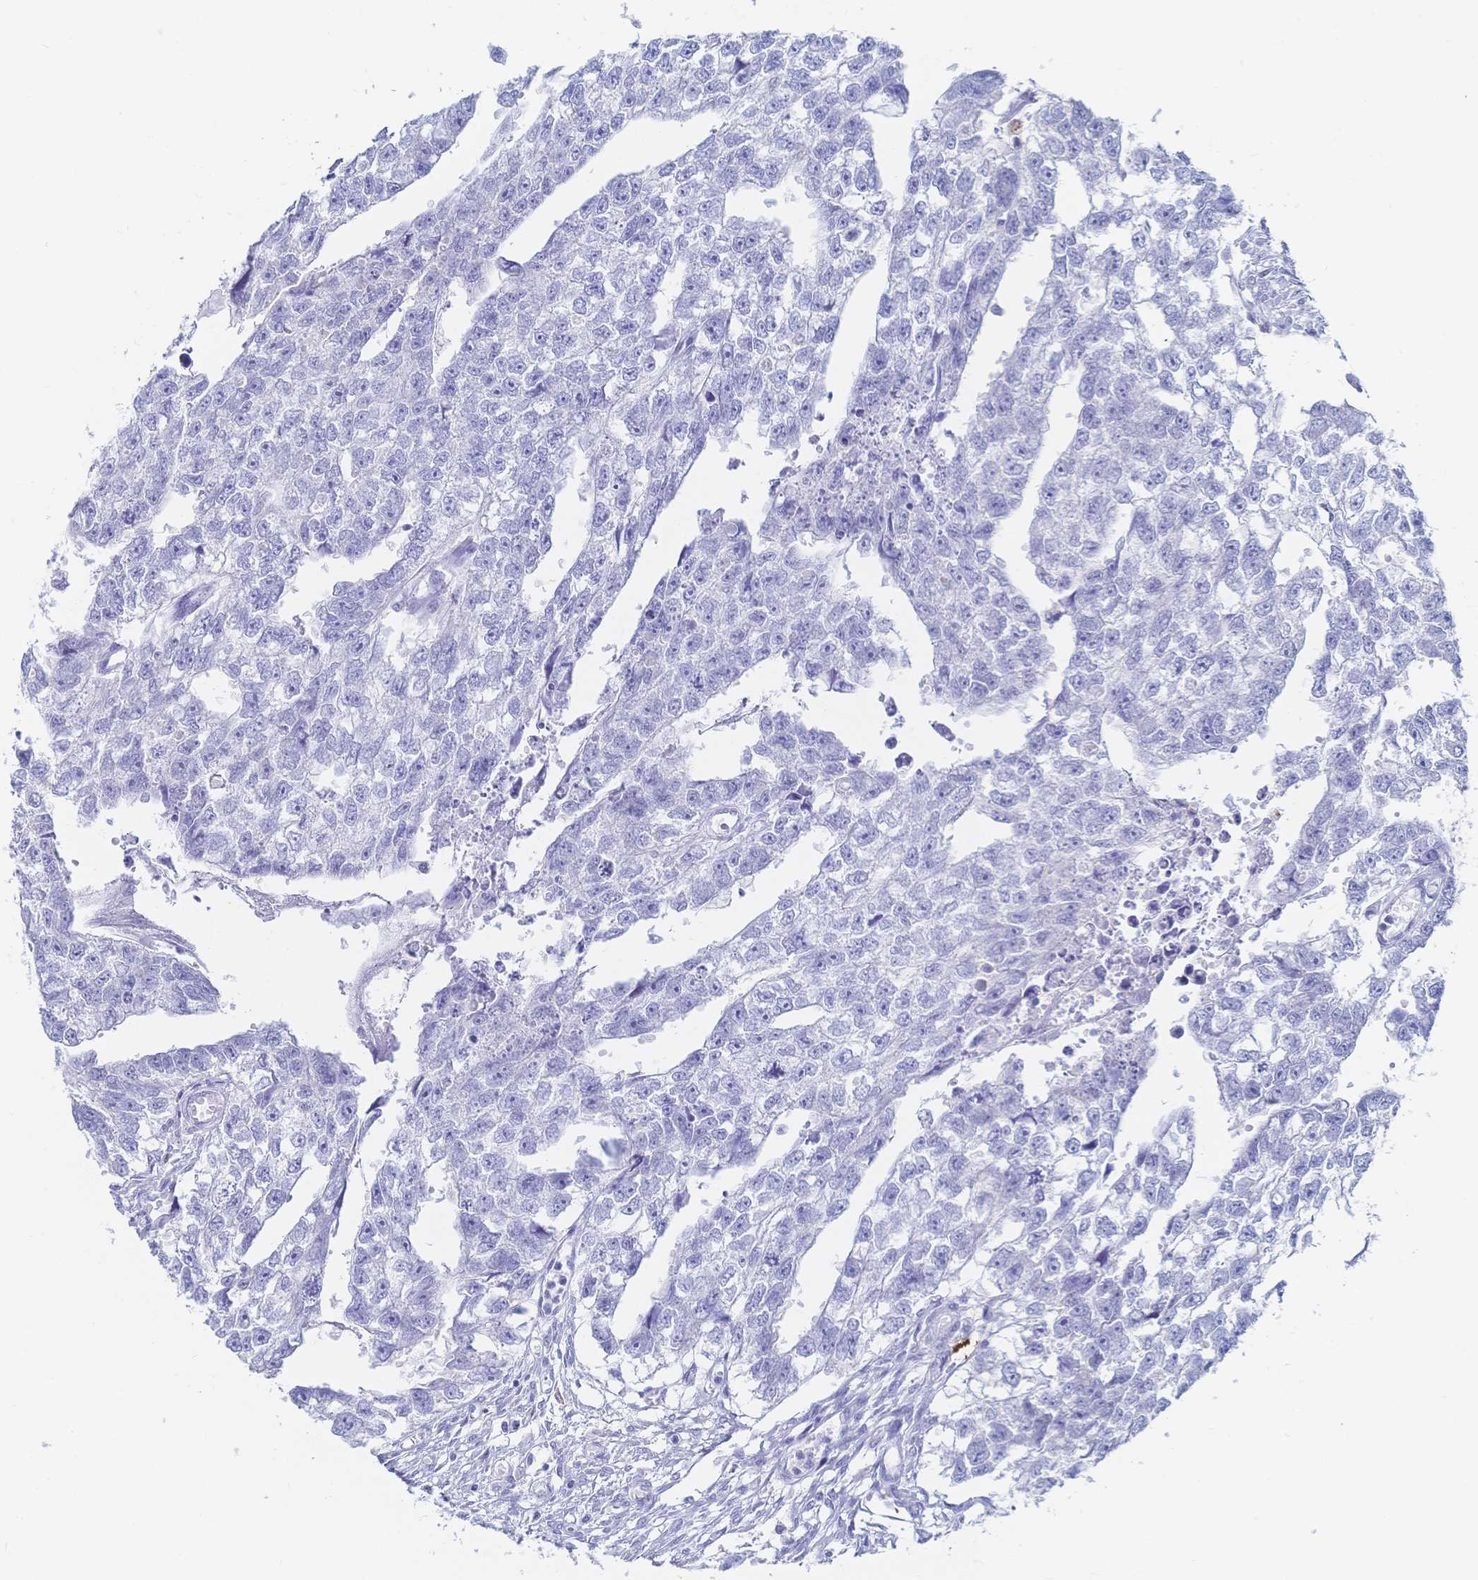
{"staining": {"intensity": "negative", "quantity": "none", "location": "none"}, "tissue": "testis cancer", "cell_type": "Tumor cells", "image_type": "cancer", "snomed": [{"axis": "morphology", "description": "Carcinoma, Embryonal, NOS"}, {"axis": "morphology", "description": "Teratoma, malignant, NOS"}, {"axis": "topography", "description": "Testis"}], "caption": "This is an IHC micrograph of testis cancer (malignant teratoma). There is no staining in tumor cells.", "gene": "IL2RB", "patient": {"sex": "male", "age": 44}}